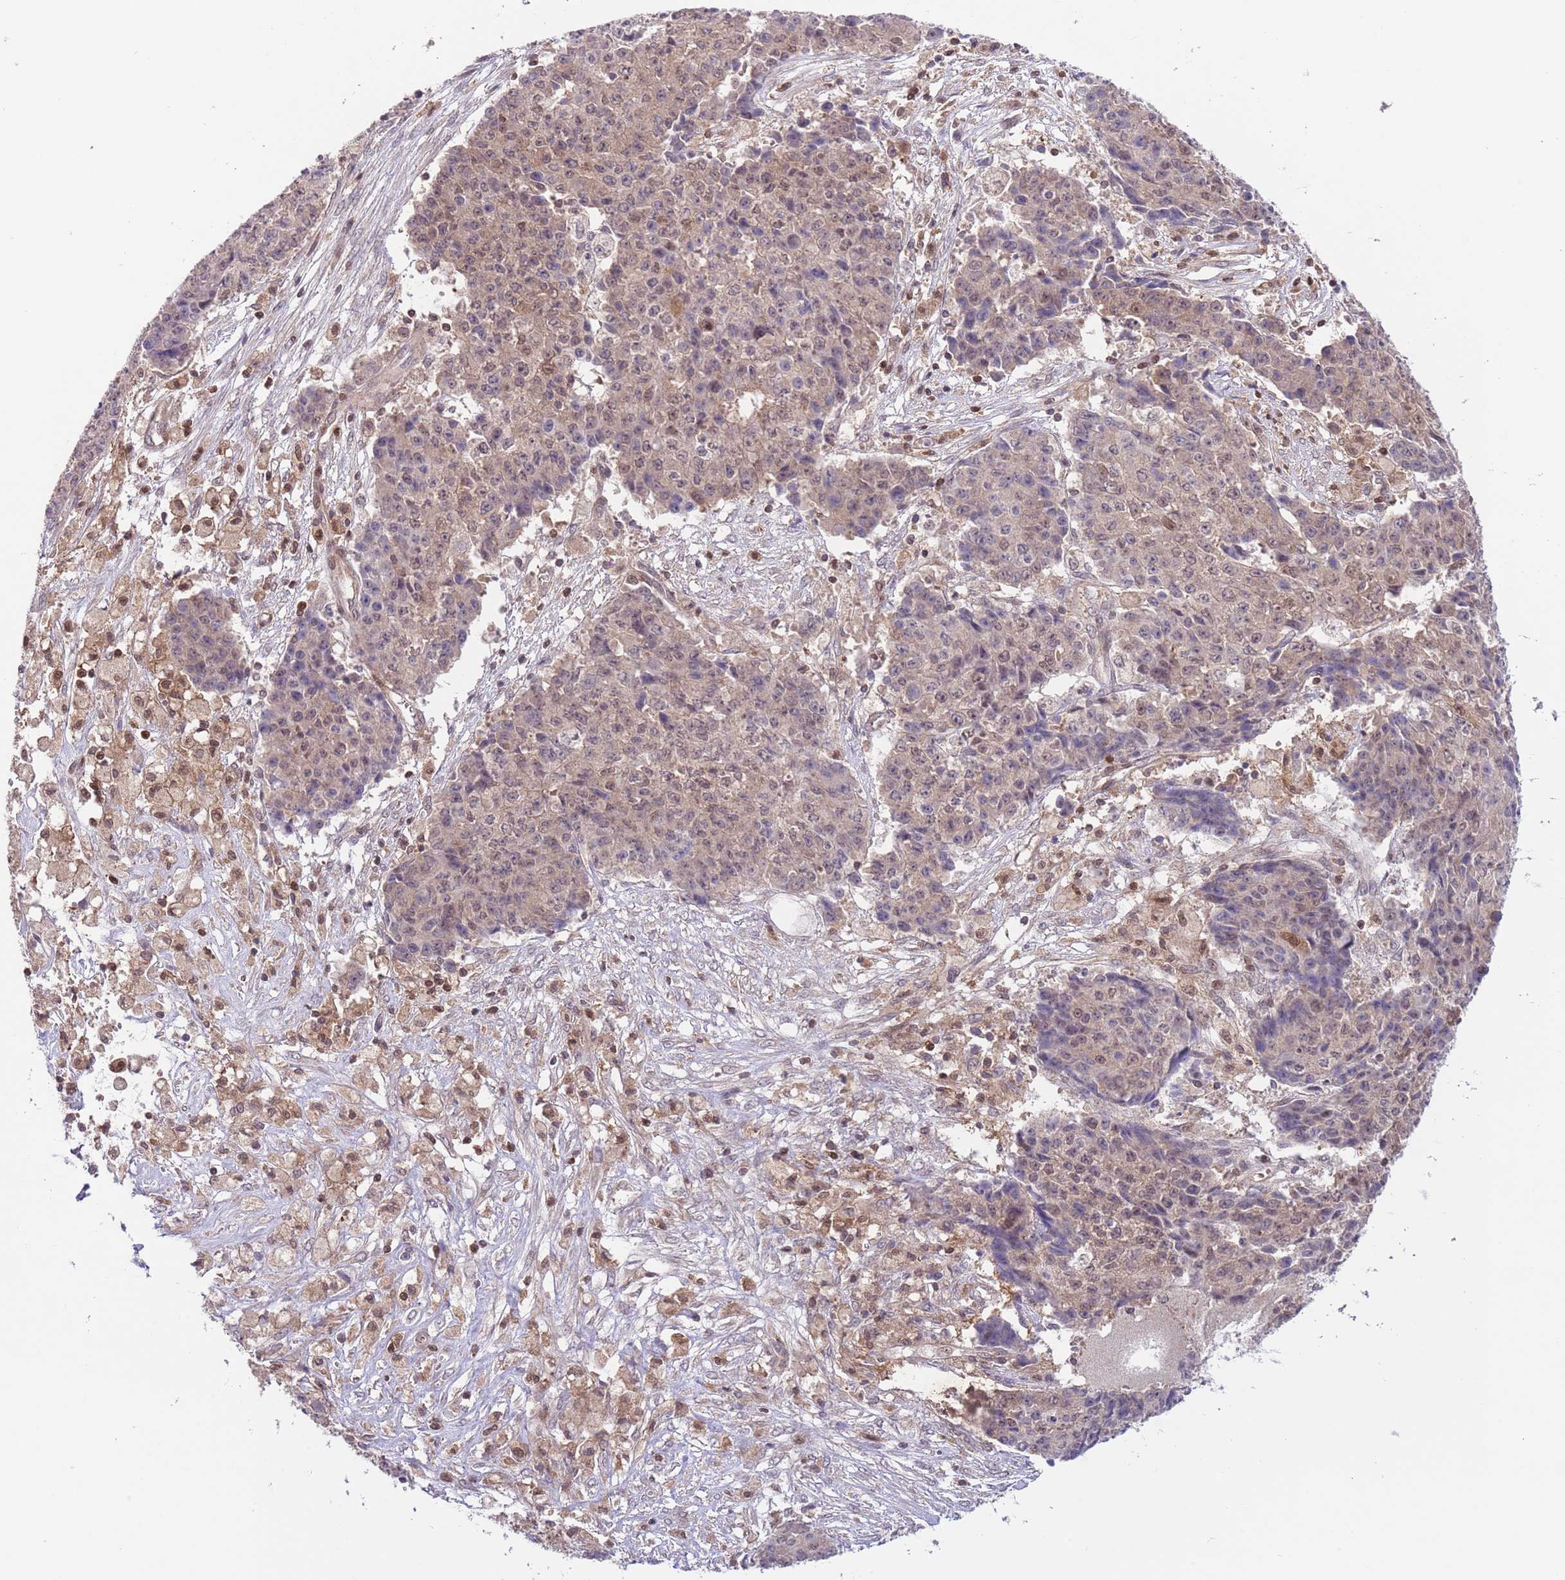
{"staining": {"intensity": "weak", "quantity": "25%-75%", "location": "cytoplasmic/membranous,nuclear"}, "tissue": "ovarian cancer", "cell_type": "Tumor cells", "image_type": "cancer", "snomed": [{"axis": "morphology", "description": "Carcinoma, endometroid"}, {"axis": "topography", "description": "Ovary"}], "caption": "This micrograph demonstrates ovarian cancer stained with immunohistochemistry (IHC) to label a protein in brown. The cytoplasmic/membranous and nuclear of tumor cells show weak positivity for the protein. Nuclei are counter-stained blue.", "gene": "HDHD2", "patient": {"sex": "female", "age": 42}}